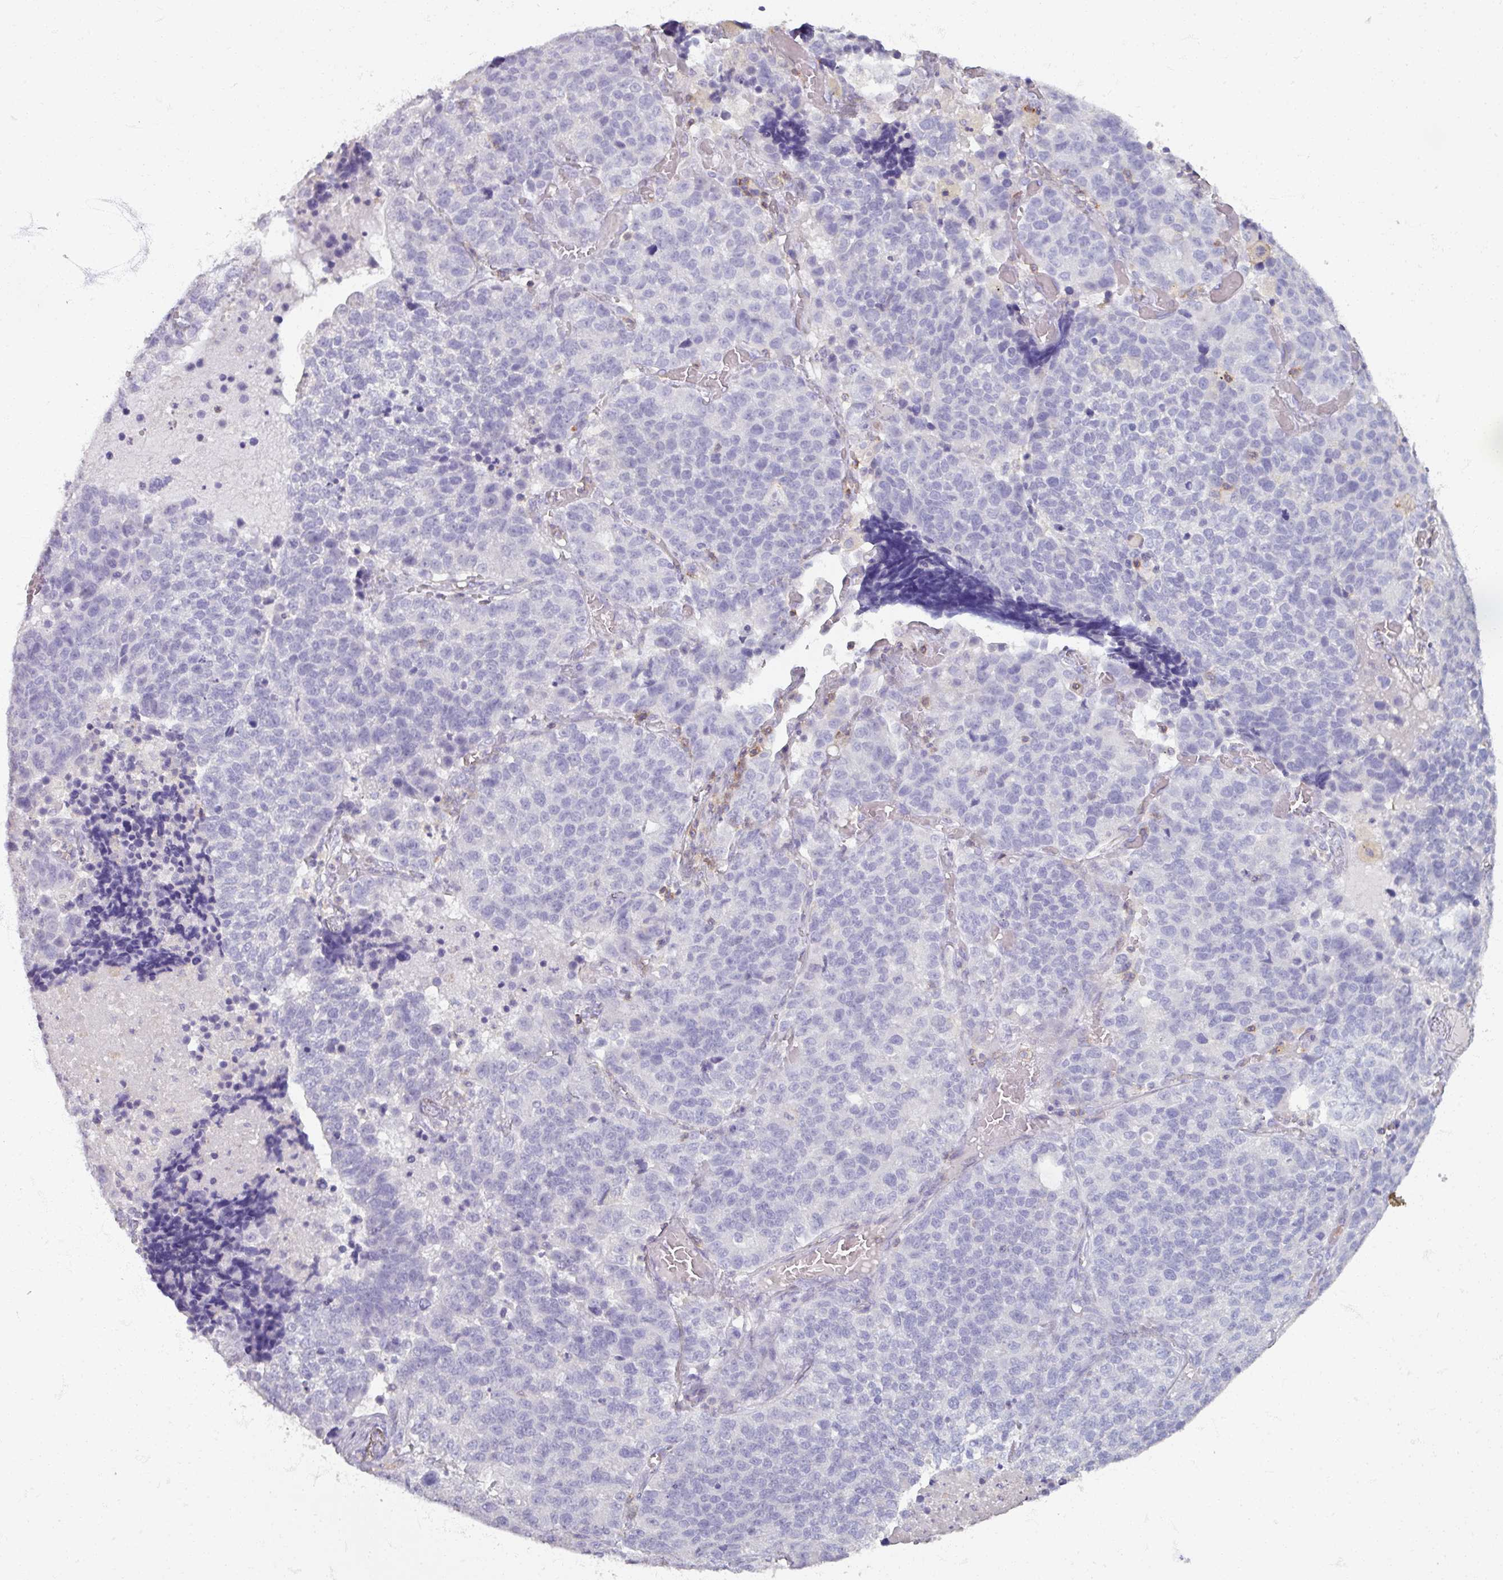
{"staining": {"intensity": "negative", "quantity": "none", "location": "none"}, "tissue": "lung cancer", "cell_type": "Tumor cells", "image_type": "cancer", "snomed": [{"axis": "morphology", "description": "Adenocarcinoma, NOS"}, {"axis": "topography", "description": "Lung"}], "caption": "This is an IHC photomicrograph of human adenocarcinoma (lung). There is no expression in tumor cells.", "gene": "PTPRC", "patient": {"sex": "male", "age": 49}}